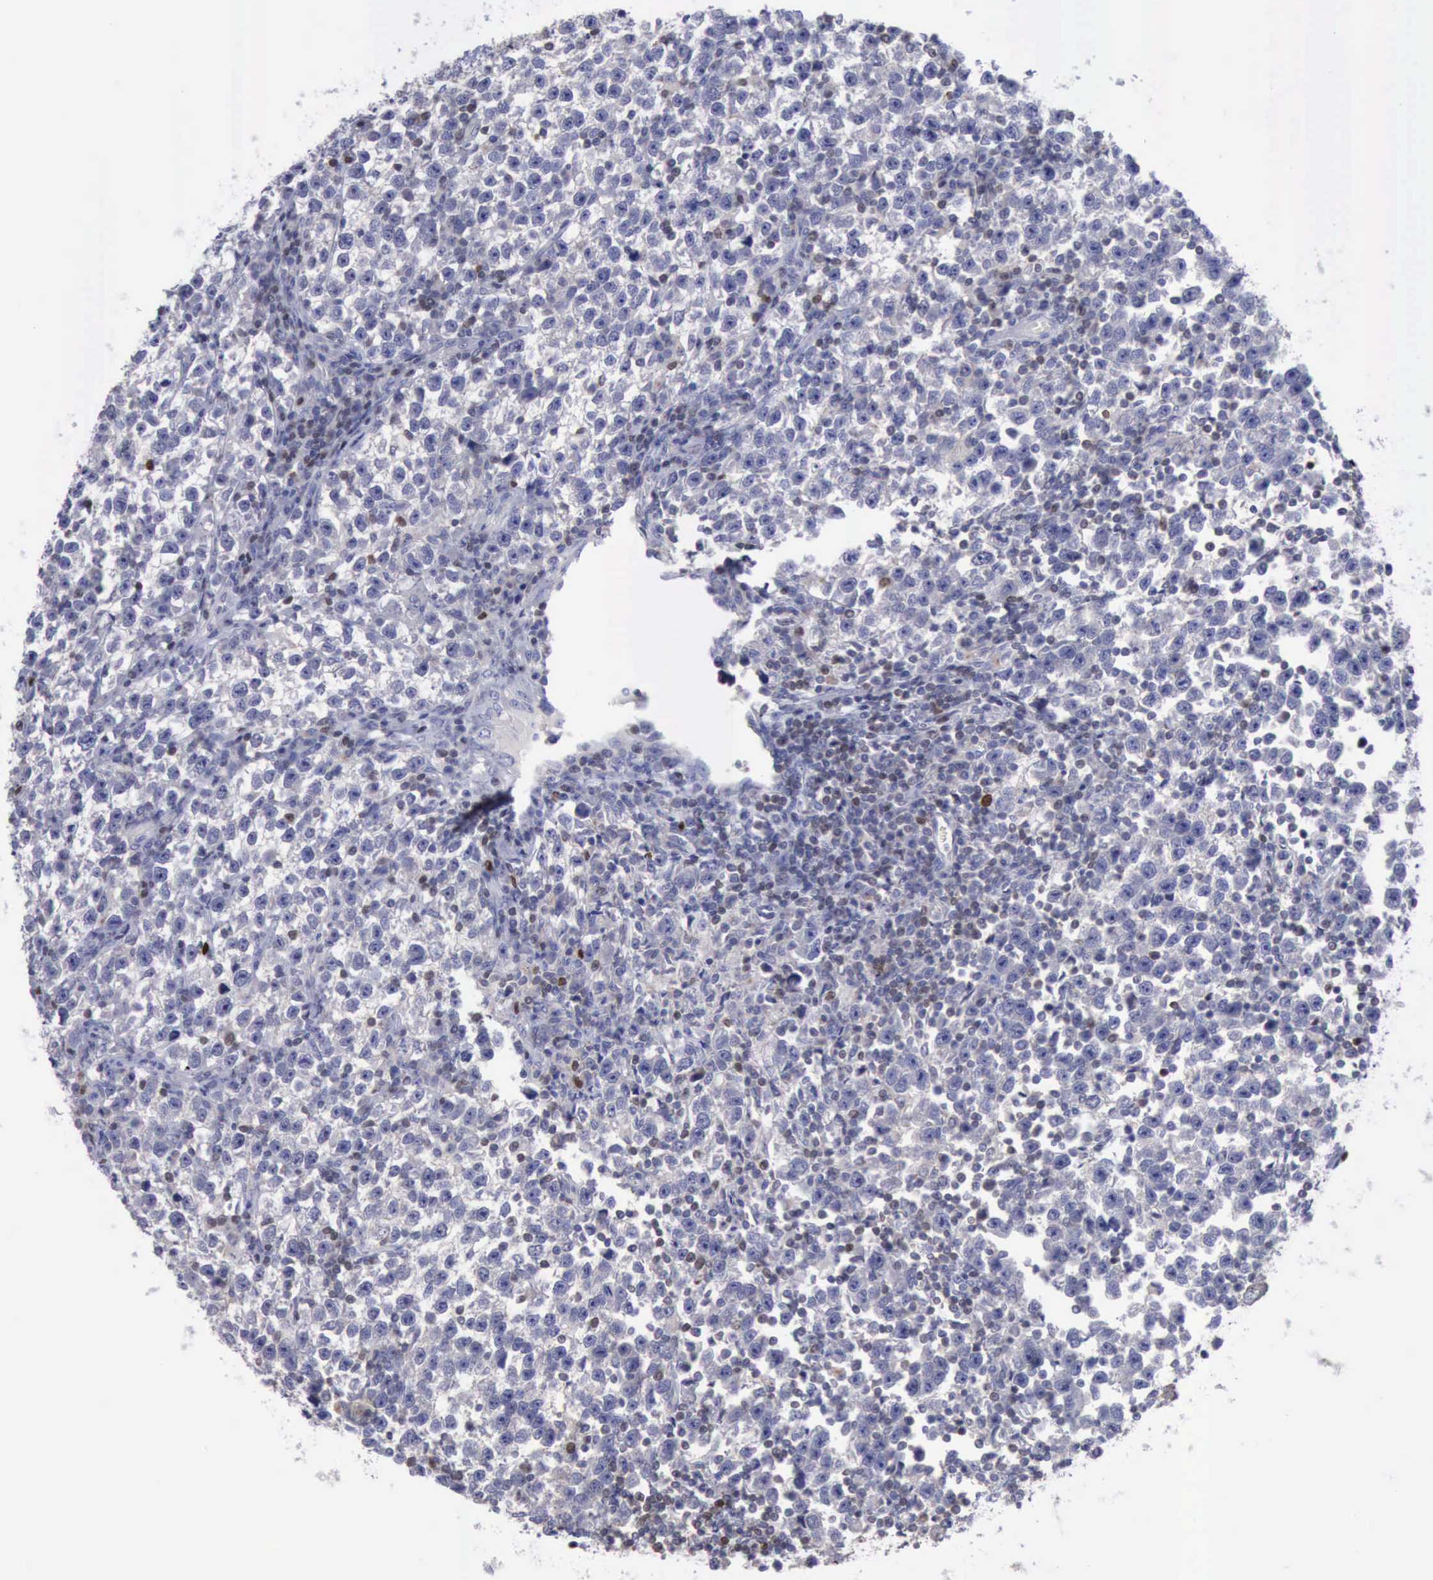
{"staining": {"intensity": "negative", "quantity": "none", "location": "none"}, "tissue": "testis cancer", "cell_type": "Tumor cells", "image_type": "cancer", "snomed": [{"axis": "morphology", "description": "Seminoma, NOS"}, {"axis": "topography", "description": "Testis"}], "caption": "This image is of testis cancer stained with immunohistochemistry to label a protein in brown with the nuclei are counter-stained blue. There is no expression in tumor cells.", "gene": "SATB2", "patient": {"sex": "male", "age": 43}}